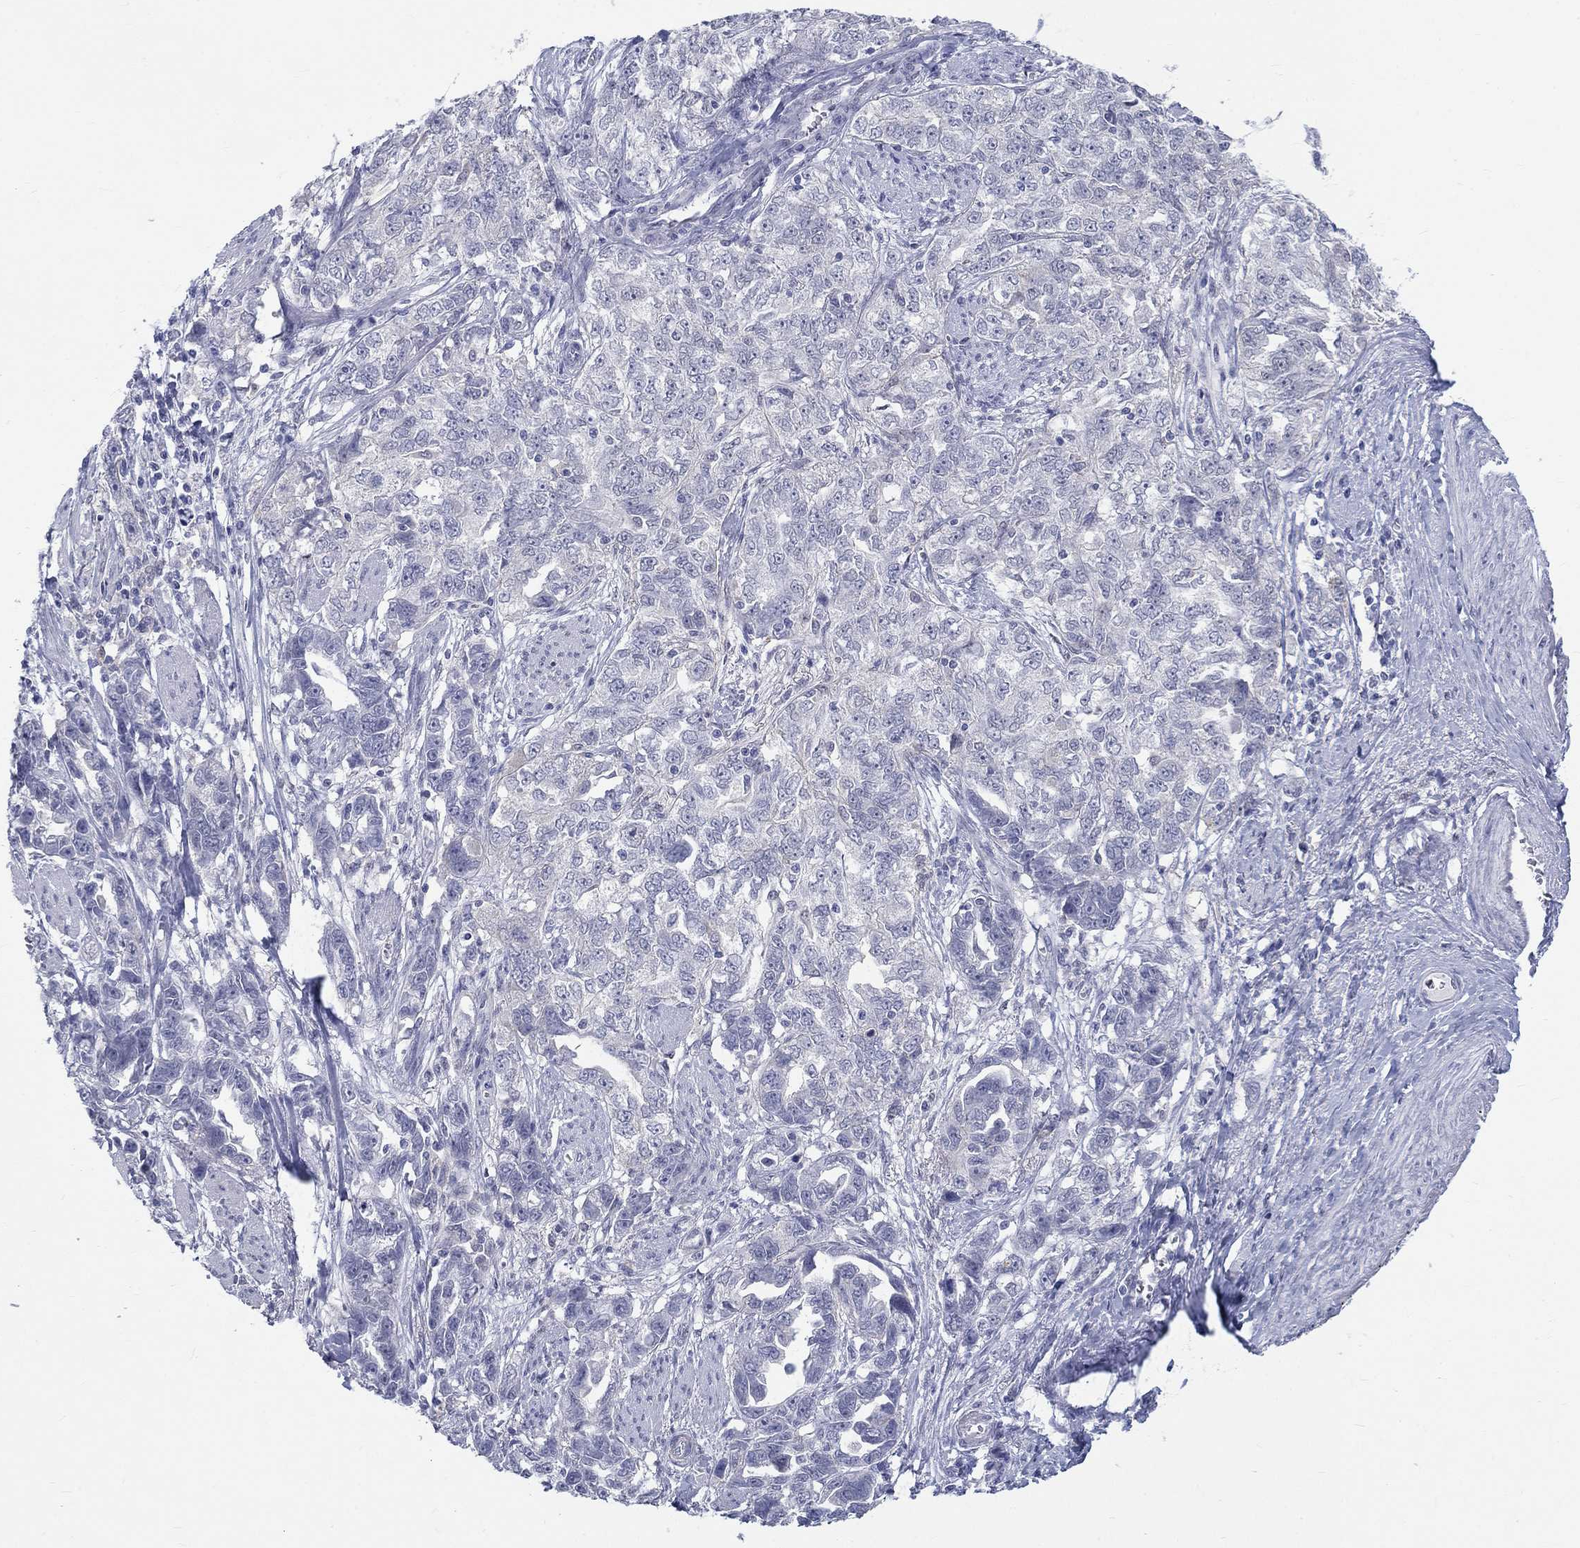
{"staining": {"intensity": "negative", "quantity": "none", "location": "none"}, "tissue": "ovarian cancer", "cell_type": "Tumor cells", "image_type": "cancer", "snomed": [{"axis": "morphology", "description": "Cystadenocarcinoma, serous, NOS"}, {"axis": "topography", "description": "Ovary"}], "caption": "The image exhibits no significant staining in tumor cells of ovarian cancer (serous cystadenocarcinoma).", "gene": "EGFLAM", "patient": {"sex": "female", "age": 51}}